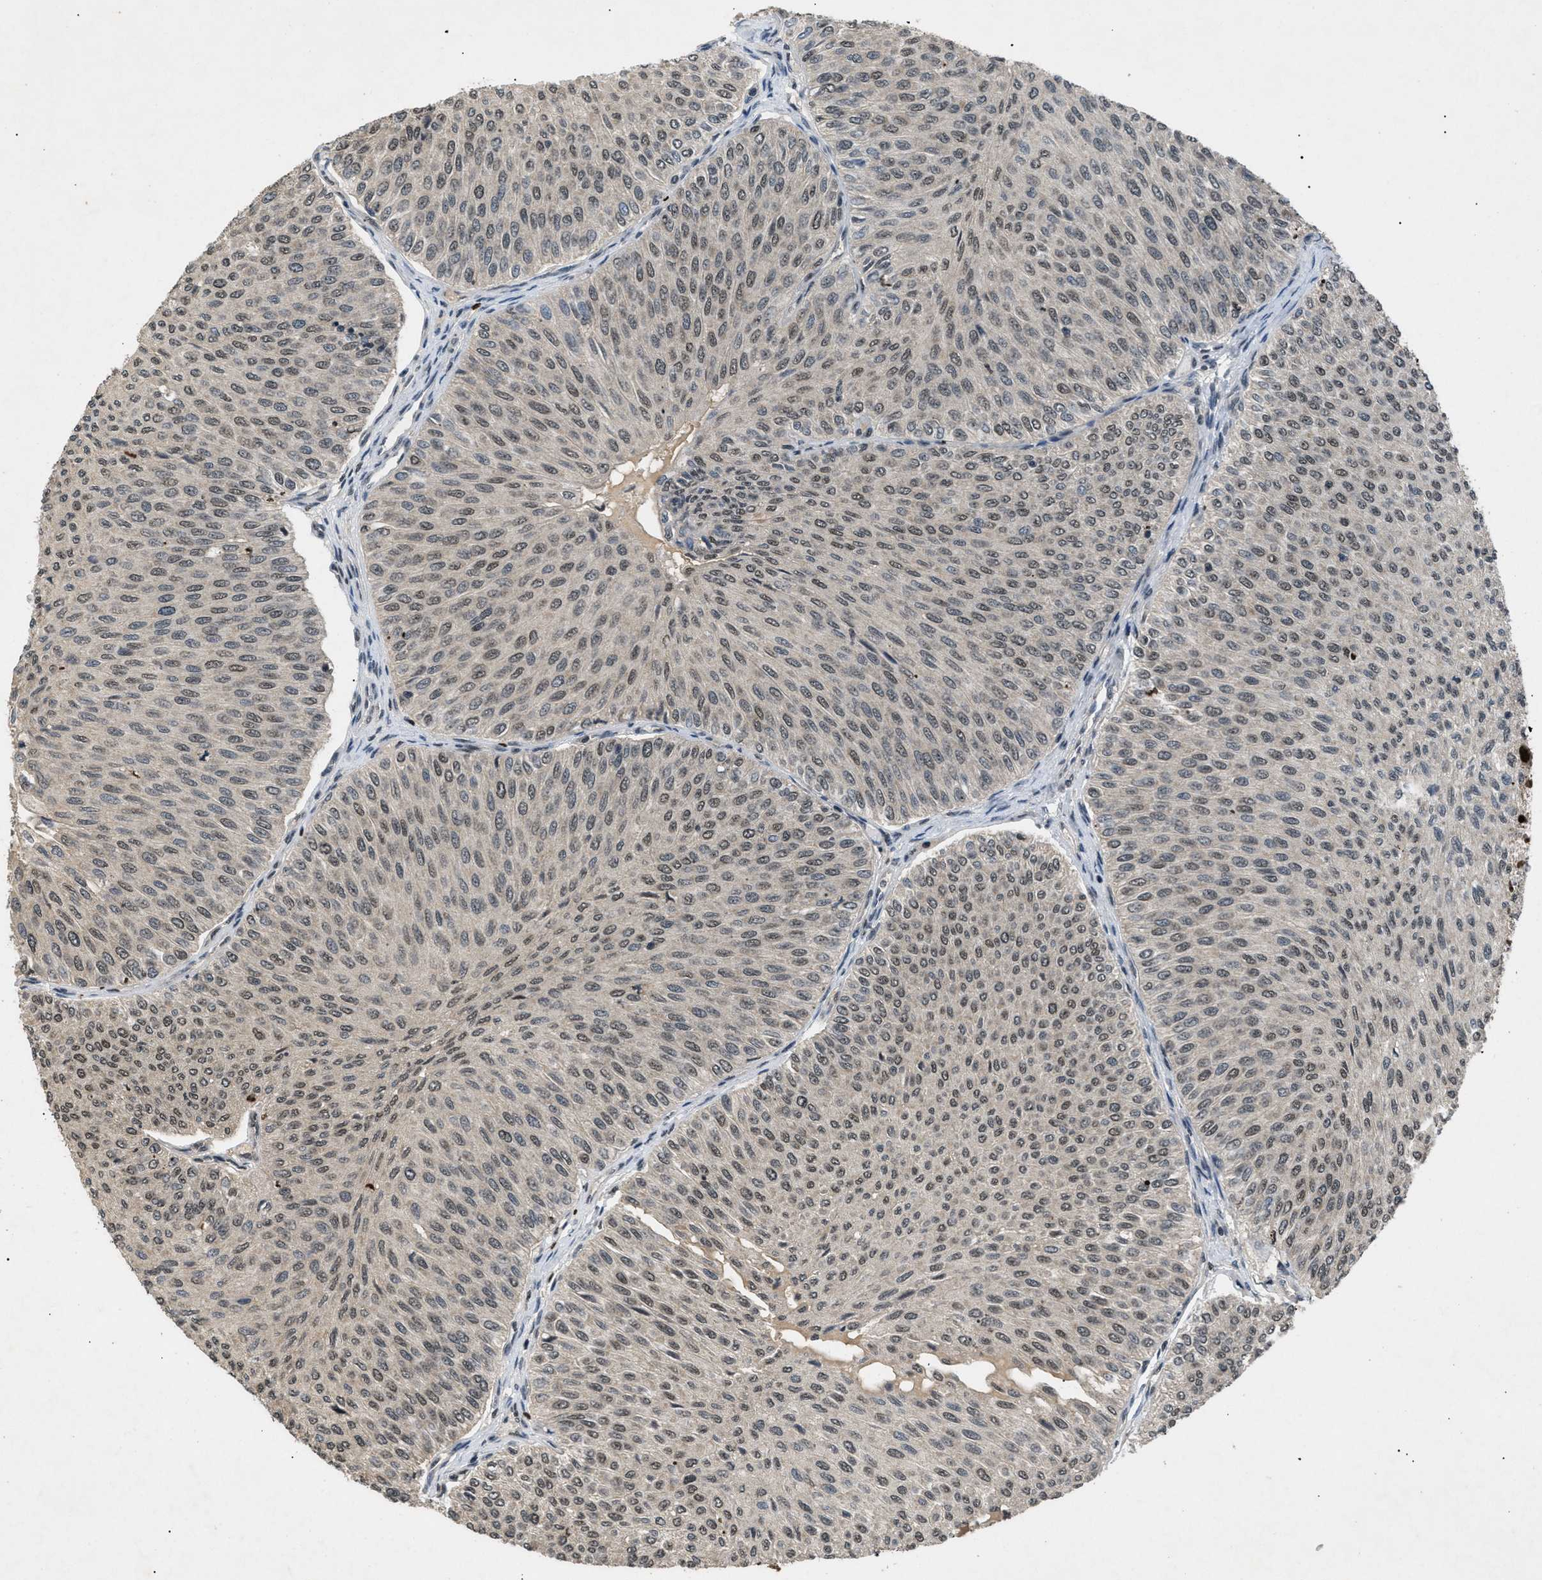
{"staining": {"intensity": "moderate", "quantity": "25%-75%", "location": "nuclear"}, "tissue": "urothelial cancer", "cell_type": "Tumor cells", "image_type": "cancer", "snomed": [{"axis": "morphology", "description": "Urothelial carcinoma, Low grade"}, {"axis": "topography", "description": "Urinary bladder"}], "caption": "Protein staining demonstrates moderate nuclear staining in approximately 25%-75% of tumor cells in urothelial carcinoma (low-grade). The staining was performed using DAB, with brown indicating positive protein expression. Nuclei are stained blue with hematoxylin.", "gene": "RBM5", "patient": {"sex": "male", "age": 78}}